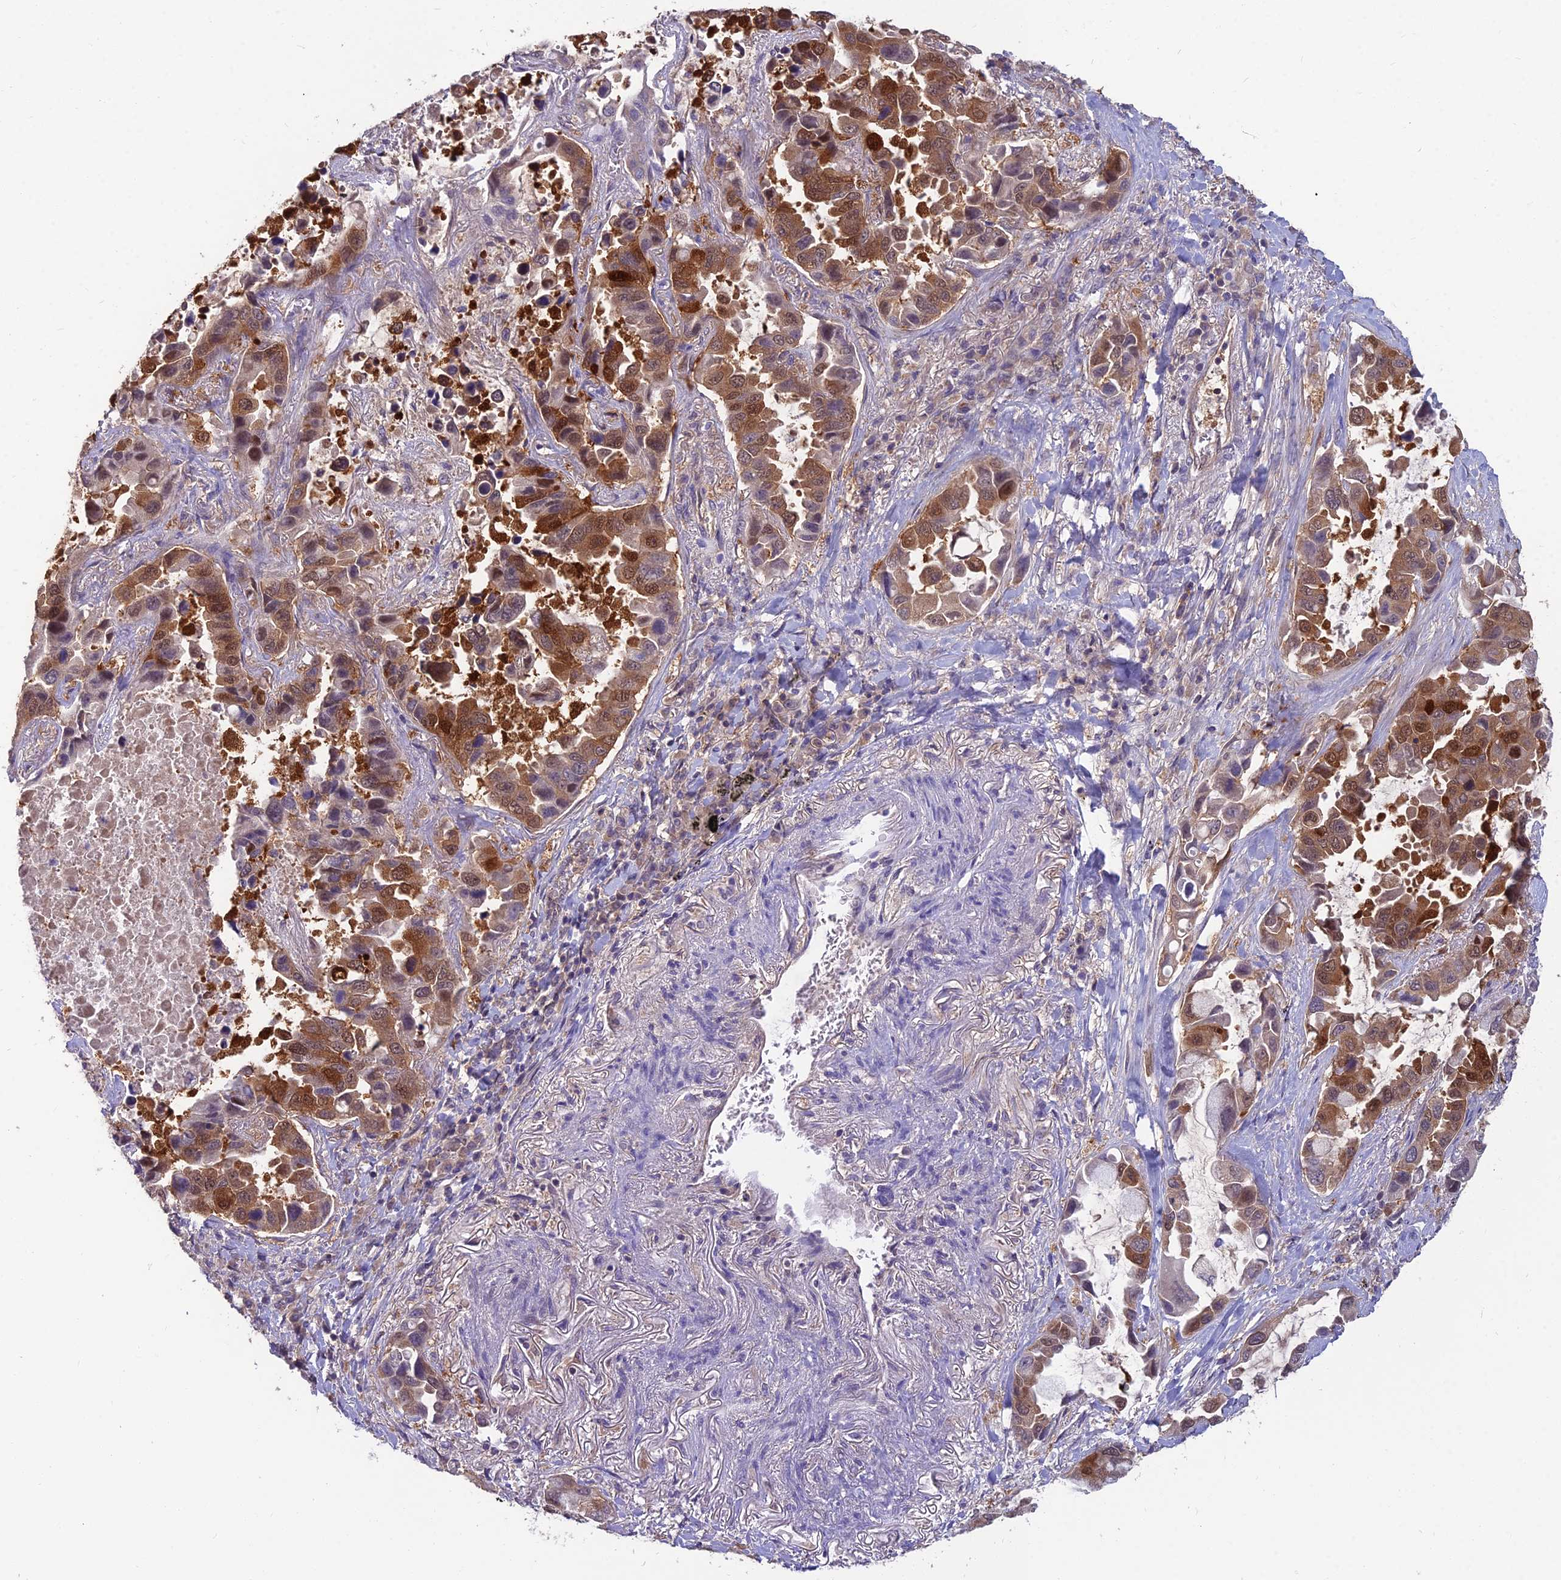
{"staining": {"intensity": "moderate", "quantity": ">75%", "location": "cytoplasmic/membranous,nuclear"}, "tissue": "lung cancer", "cell_type": "Tumor cells", "image_type": "cancer", "snomed": [{"axis": "morphology", "description": "Adenocarcinoma, NOS"}, {"axis": "topography", "description": "Lung"}], "caption": "This micrograph reveals adenocarcinoma (lung) stained with IHC to label a protein in brown. The cytoplasmic/membranous and nuclear of tumor cells show moderate positivity for the protein. Nuclei are counter-stained blue.", "gene": "MVD", "patient": {"sex": "male", "age": 64}}